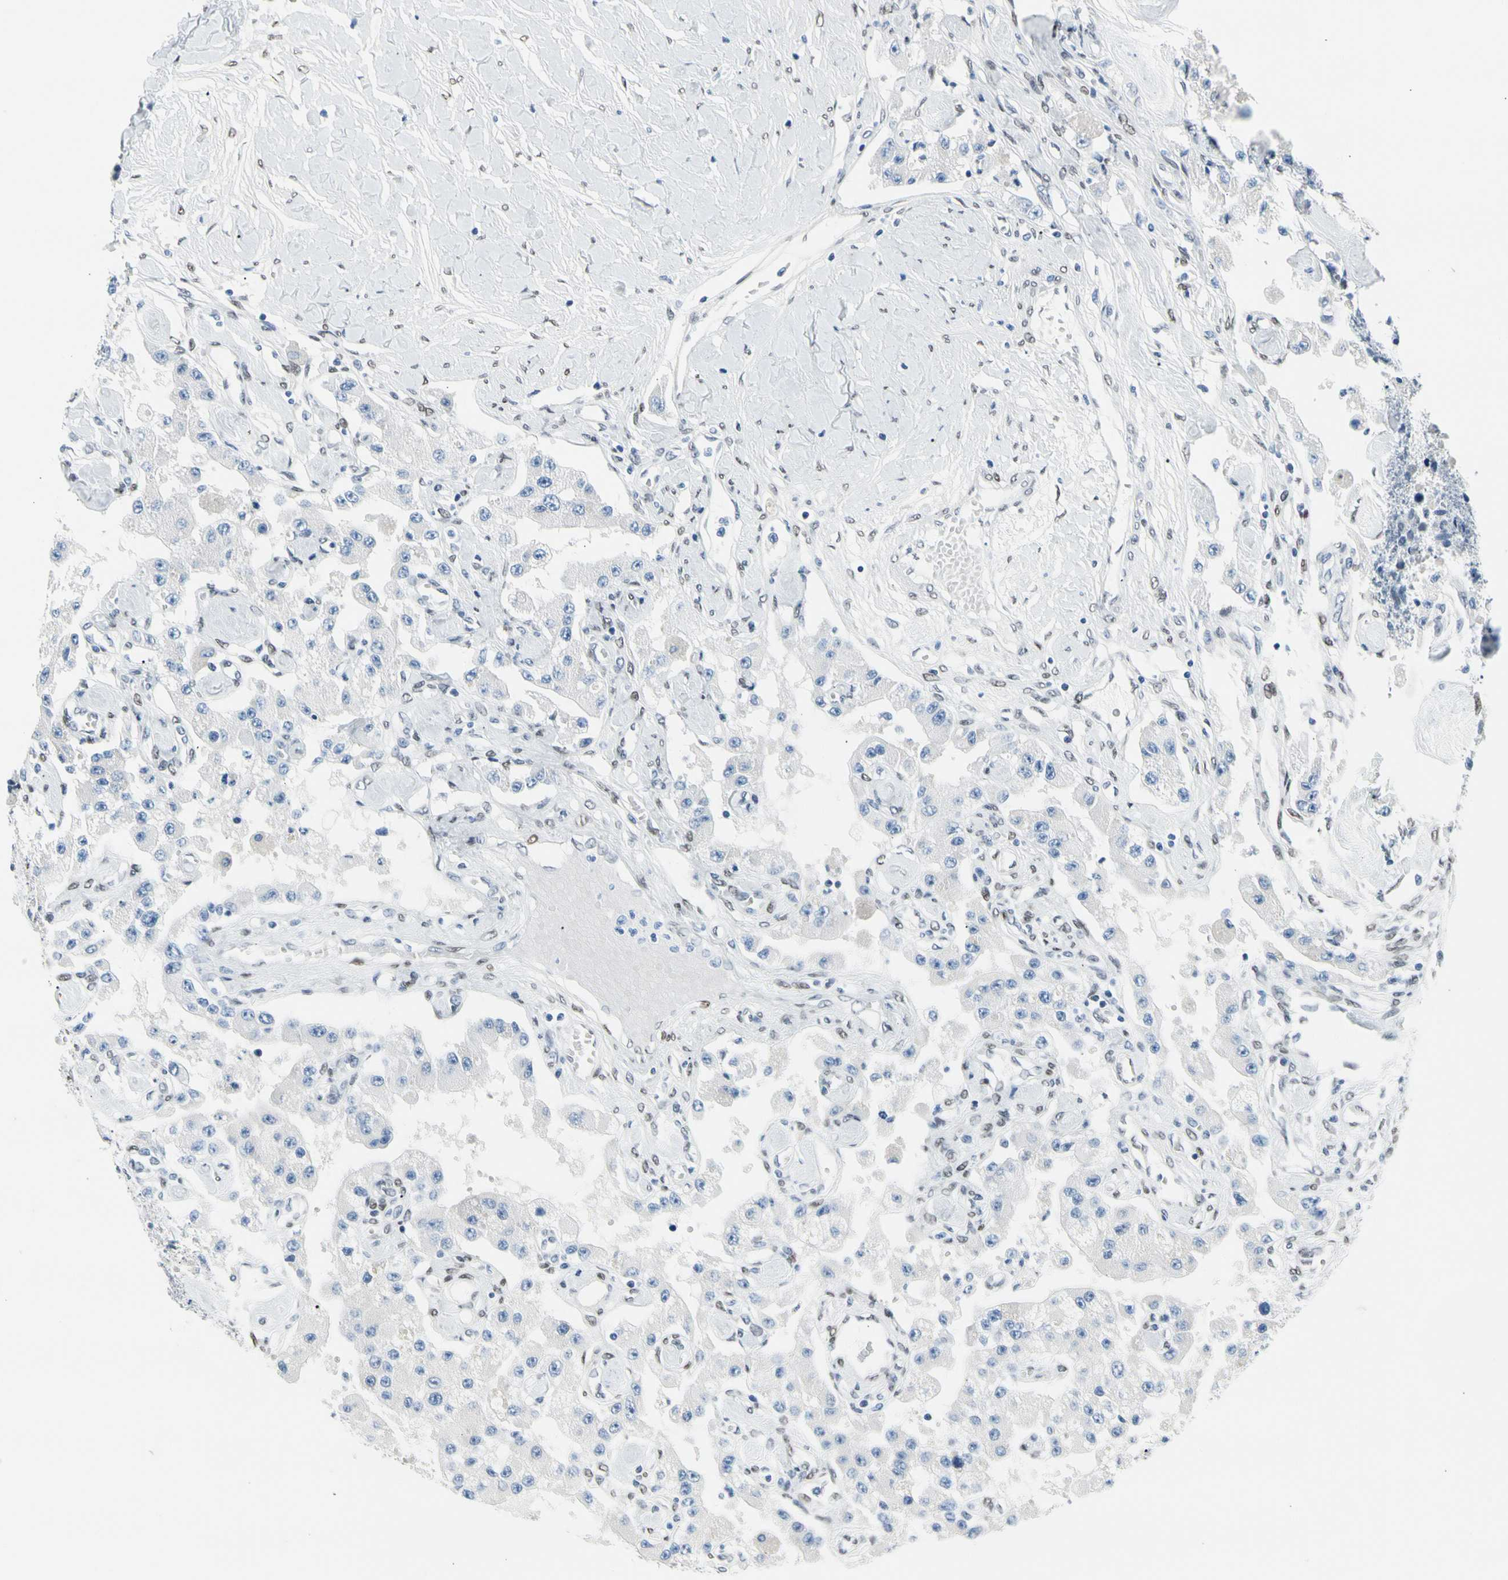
{"staining": {"intensity": "weak", "quantity": "<25%", "location": "nuclear"}, "tissue": "carcinoid", "cell_type": "Tumor cells", "image_type": "cancer", "snomed": [{"axis": "morphology", "description": "Carcinoid, malignant, NOS"}, {"axis": "topography", "description": "Pancreas"}], "caption": "Immunohistochemistry (IHC) histopathology image of carcinoid stained for a protein (brown), which reveals no positivity in tumor cells.", "gene": "NFIA", "patient": {"sex": "male", "age": 41}}